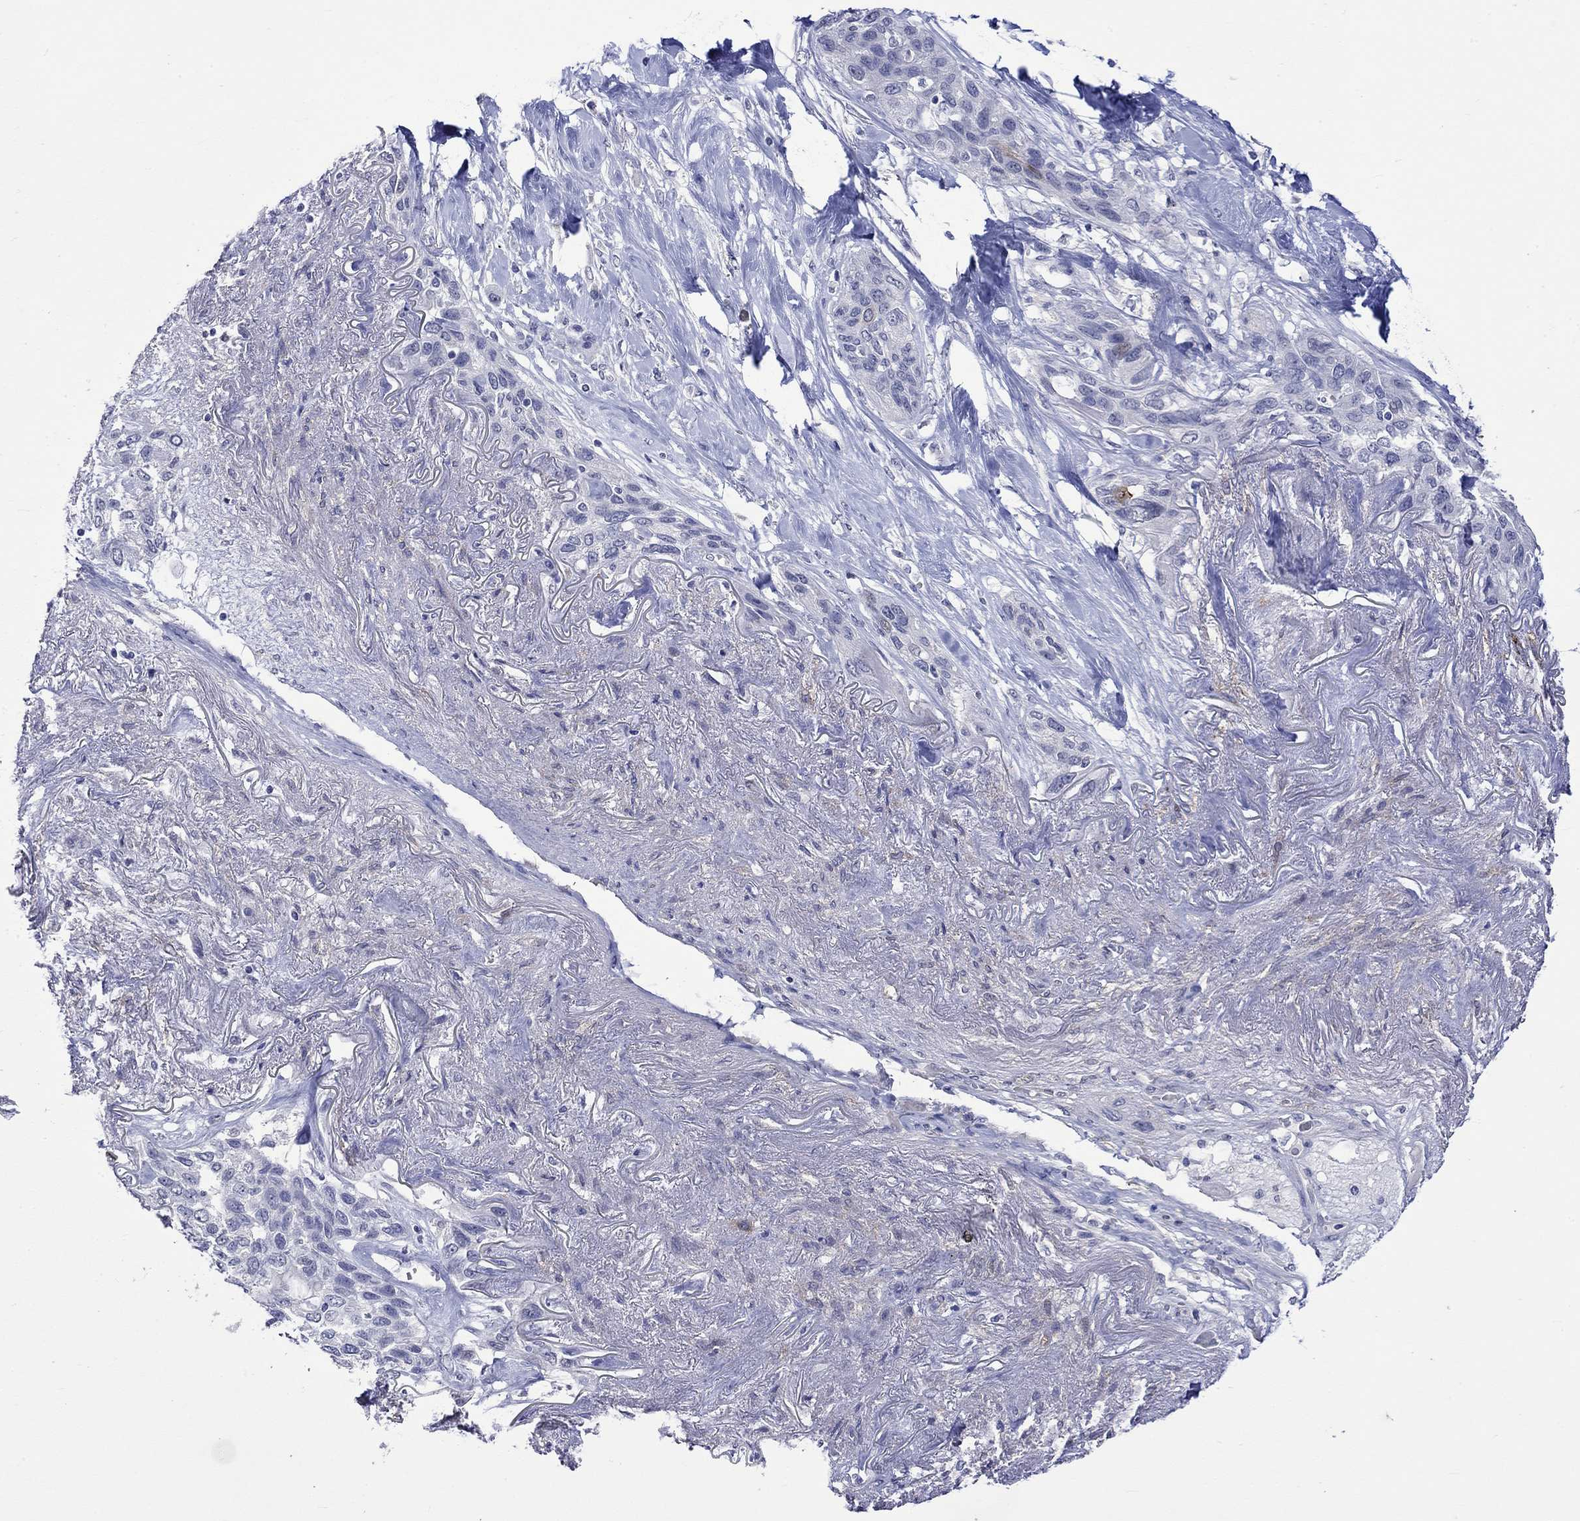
{"staining": {"intensity": "negative", "quantity": "none", "location": "none"}, "tissue": "lung cancer", "cell_type": "Tumor cells", "image_type": "cancer", "snomed": [{"axis": "morphology", "description": "Squamous cell carcinoma, NOS"}, {"axis": "topography", "description": "Lung"}], "caption": "The photomicrograph reveals no staining of tumor cells in lung cancer (squamous cell carcinoma).", "gene": "CRYAB", "patient": {"sex": "female", "age": 70}}